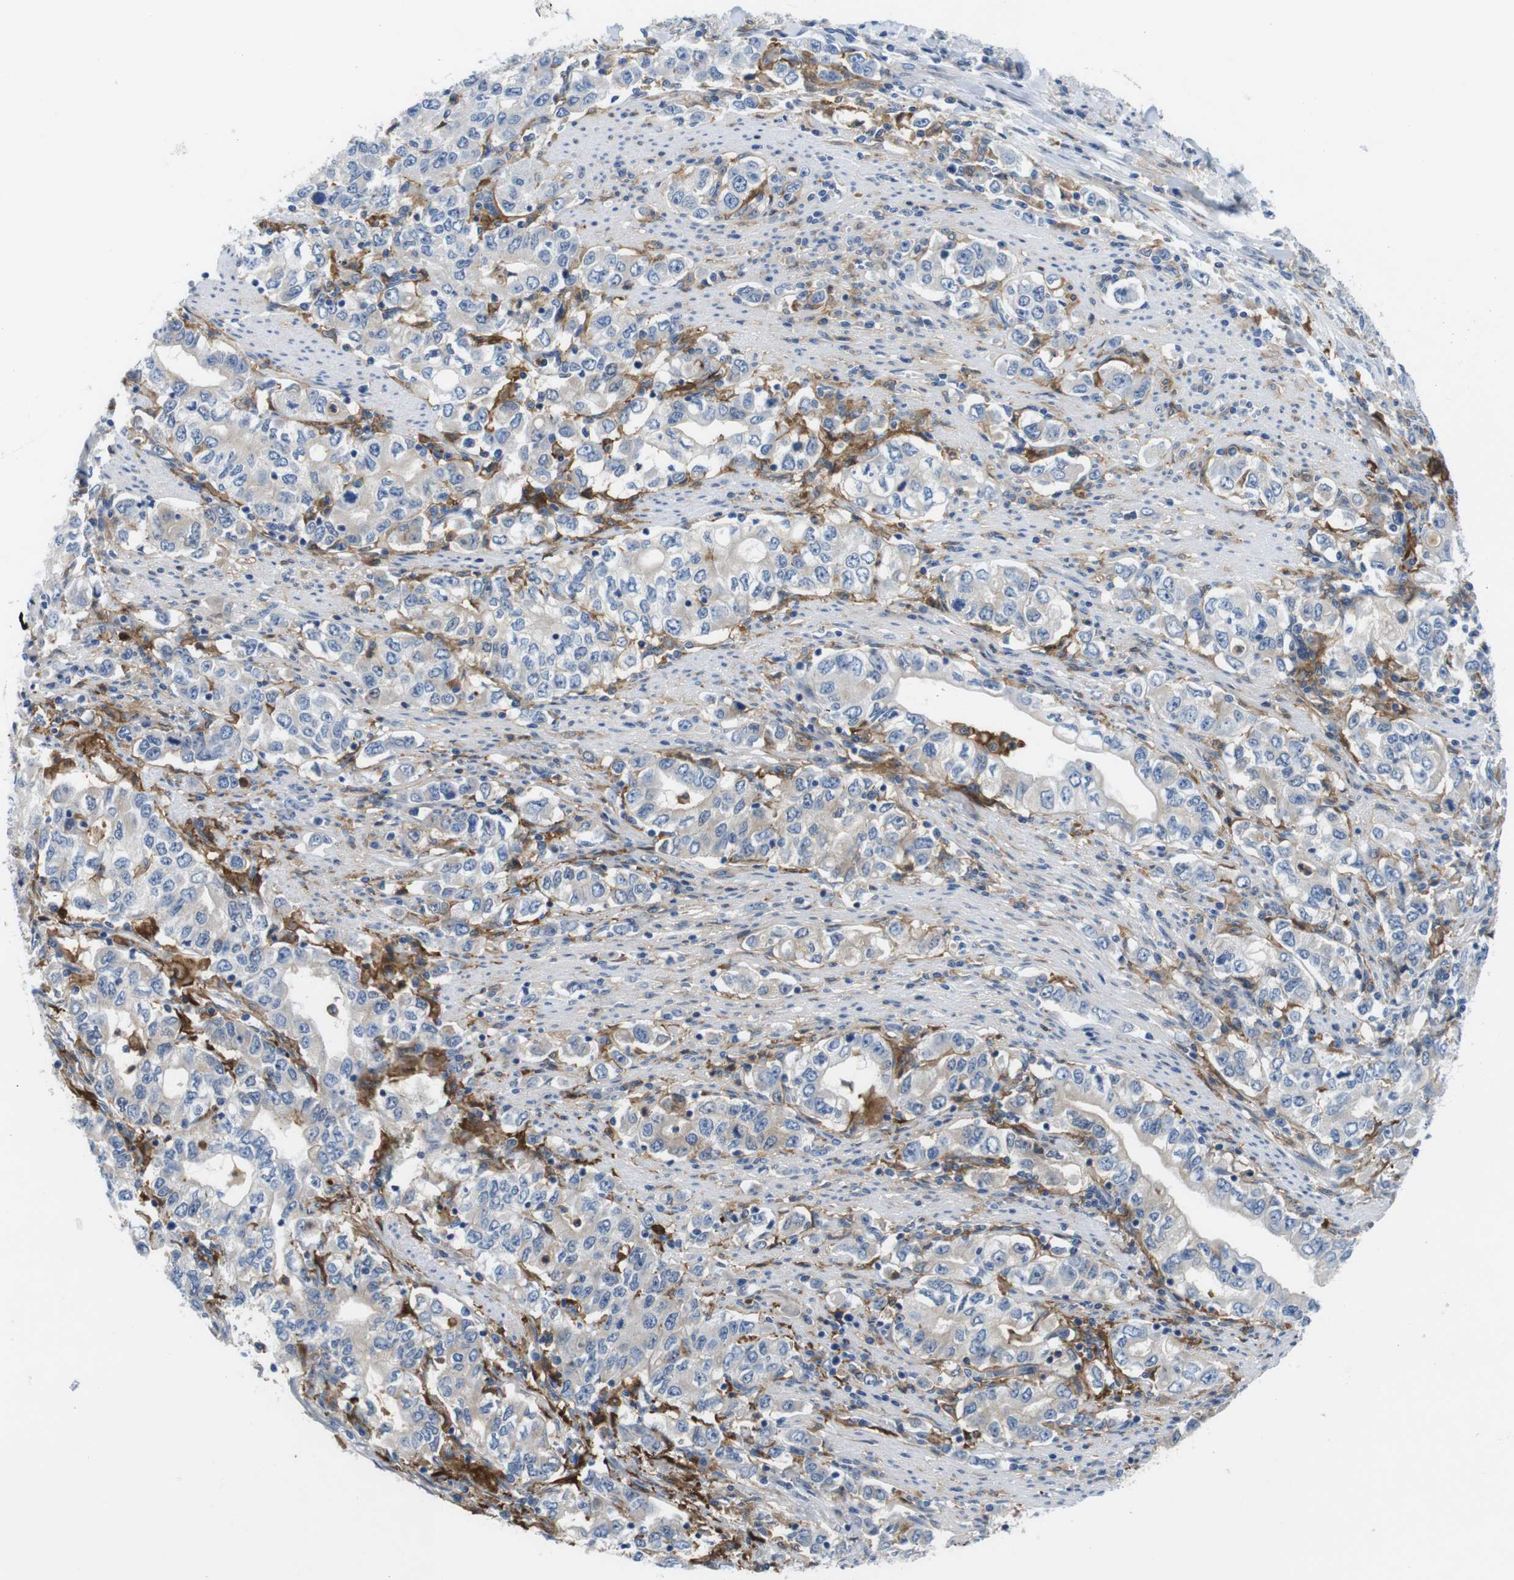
{"staining": {"intensity": "weak", "quantity": "<25%", "location": "cytoplasmic/membranous"}, "tissue": "stomach cancer", "cell_type": "Tumor cells", "image_type": "cancer", "snomed": [{"axis": "morphology", "description": "Adenocarcinoma, NOS"}, {"axis": "topography", "description": "Stomach, lower"}], "caption": "Adenocarcinoma (stomach) was stained to show a protein in brown. There is no significant expression in tumor cells.", "gene": "CD300C", "patient": {"sex": "female", "age": 72}}